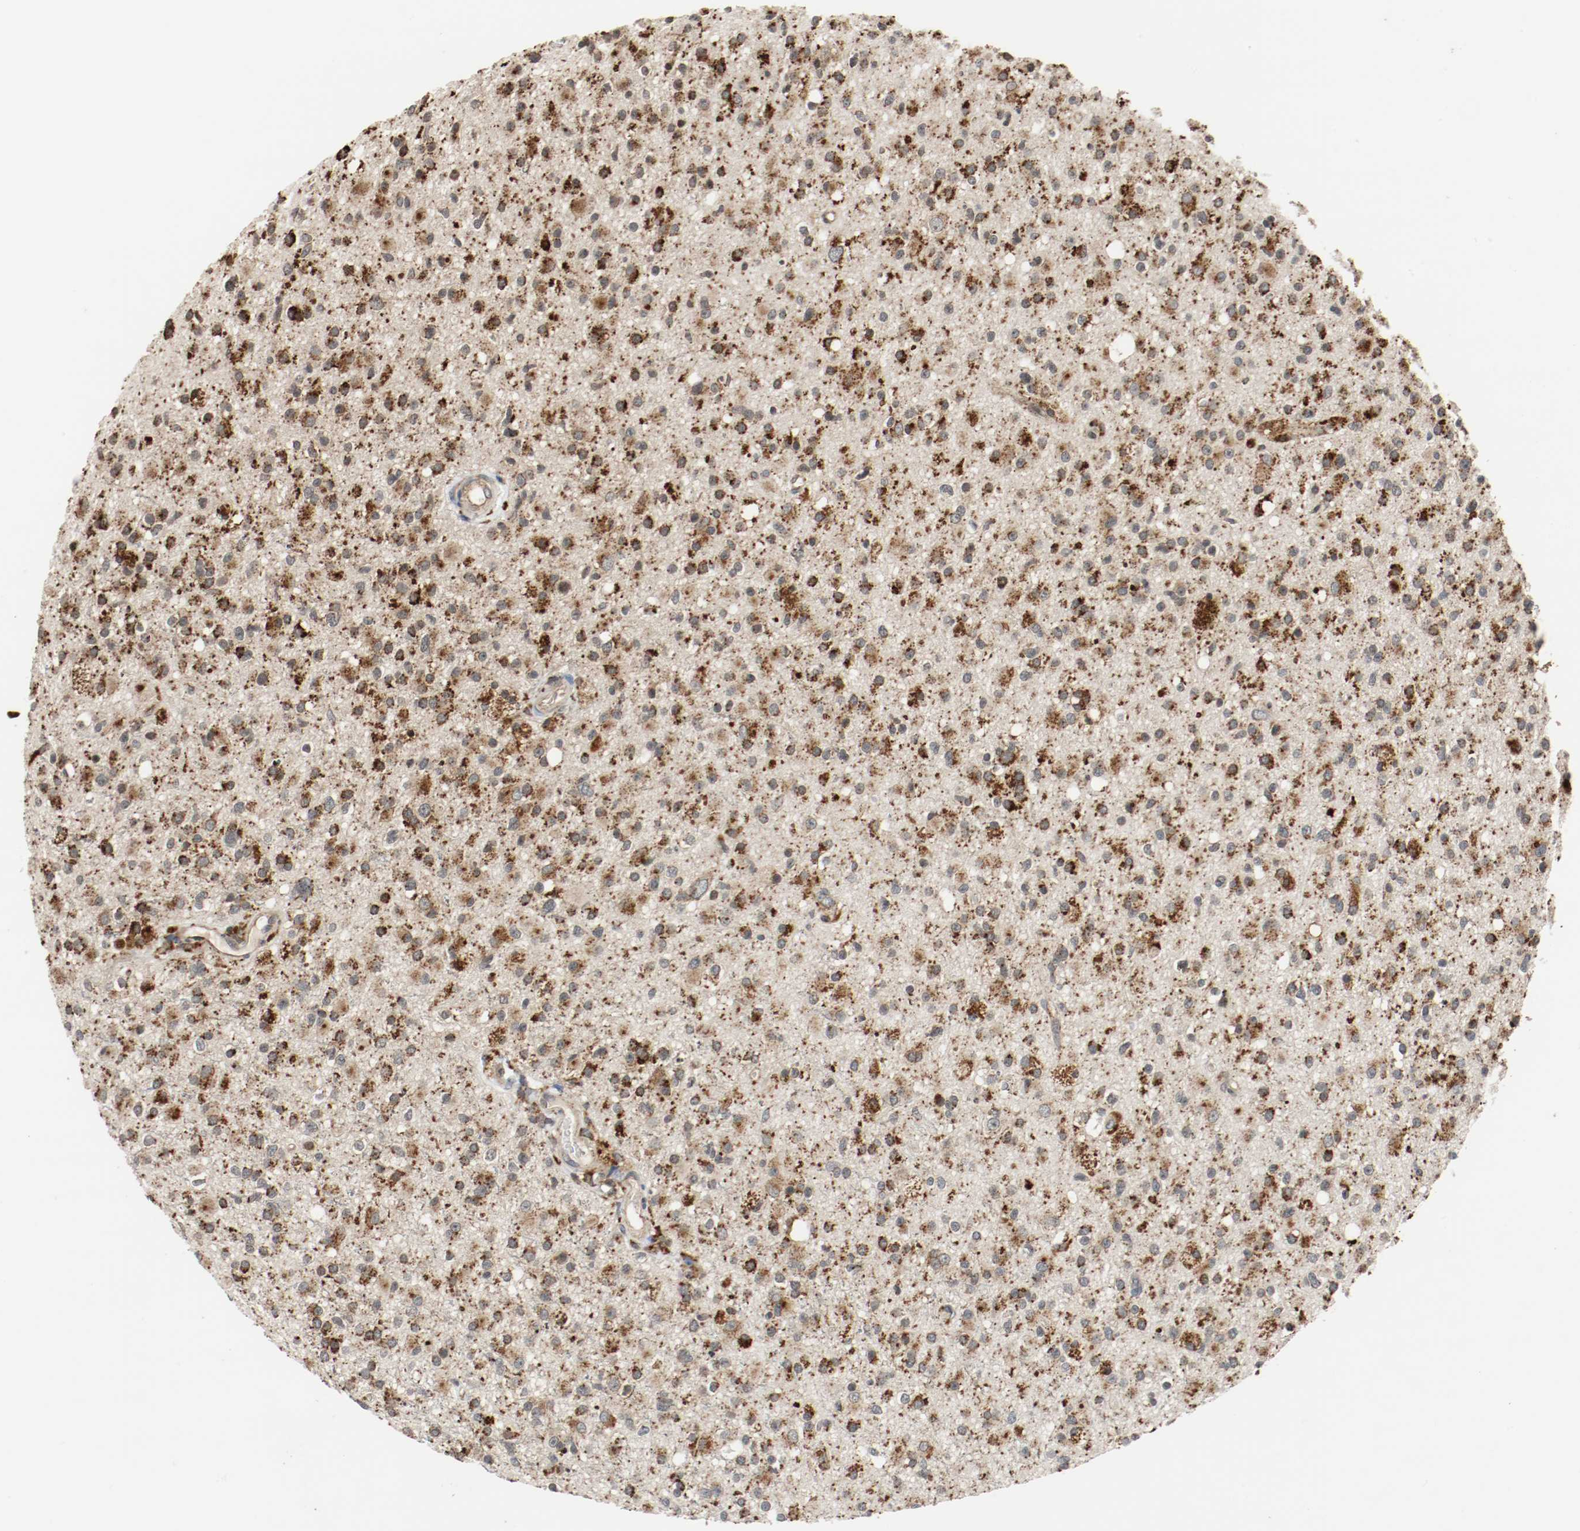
{"staining": {"intensity": "strong", "quantity": ">75%", "location": "cytoplasmic/membranous"}, "tissue": "glioma", "cell_type": "Tumor cells", "image_type": "cancer", "snomed": [{"axis": "morphology", "description": "Glioma, malignant, High grade"}, {"axis": "topography", "description": "Brain"}], "caption": "Tumor cells reveal high levels of strong cytoplasmic/membranous staining in about >75% of cells in glioma.", "gene": "LAMP2", "patient": {"sex": "male", "age": 33}}